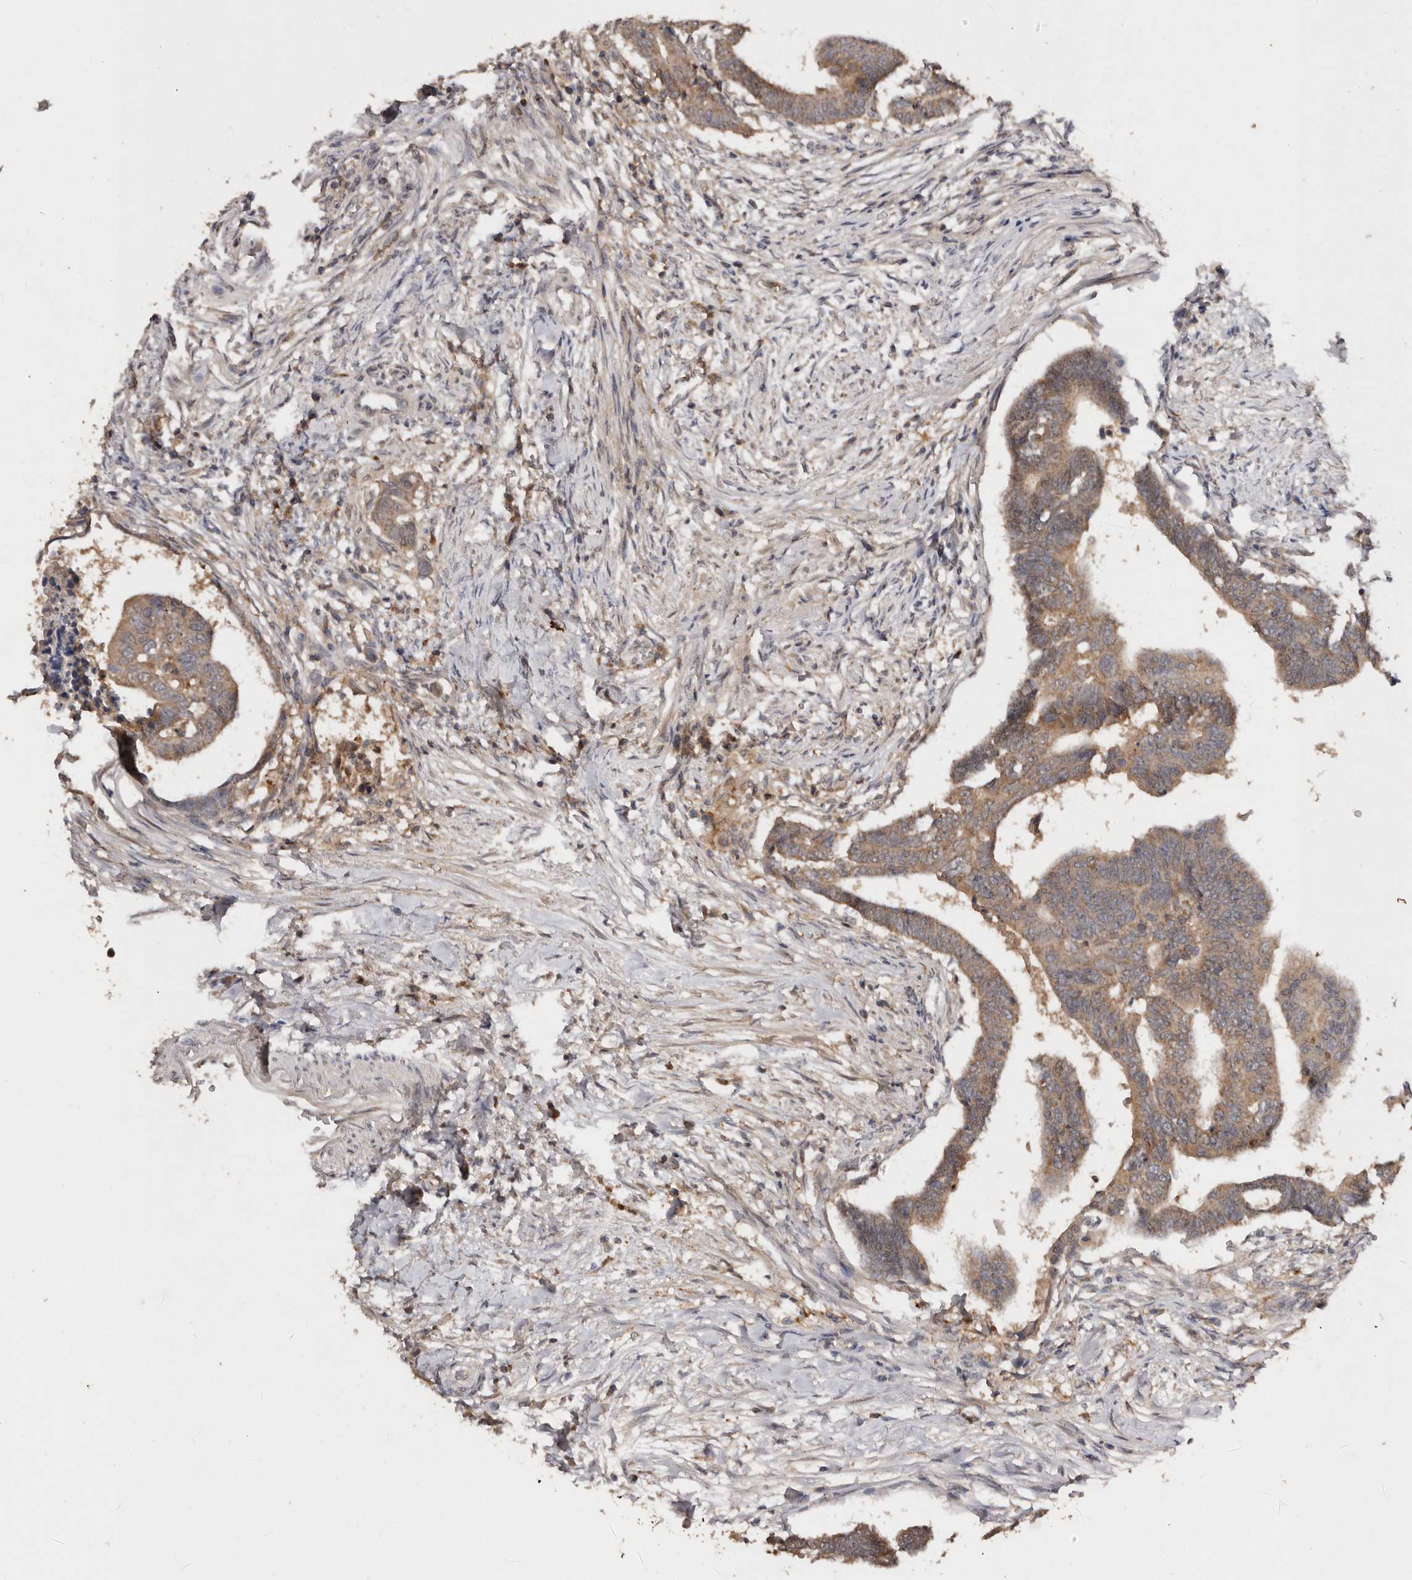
{"staining": {"intensity": "moderate", "quantity": ">75%", "location": "cytoplasmic/membranous"}, "tissue": "colorectal cancer", "cell_type": "Tumor cells", "image_type": "cancer", "snomed": [{"axis": "morphology", "description": "Adenocarcinoma, NOS"}, {"axis": "topography", "description": "Rectum"}], "caption": "Protein analysis of colorectal adenocarcinoma tissue exhibits moderate cytoplasmic/membranous positivity in approximately >75% of tumor cells.", "gene": "EDEM1", "patient": {"sex": "female", "age": 65}}